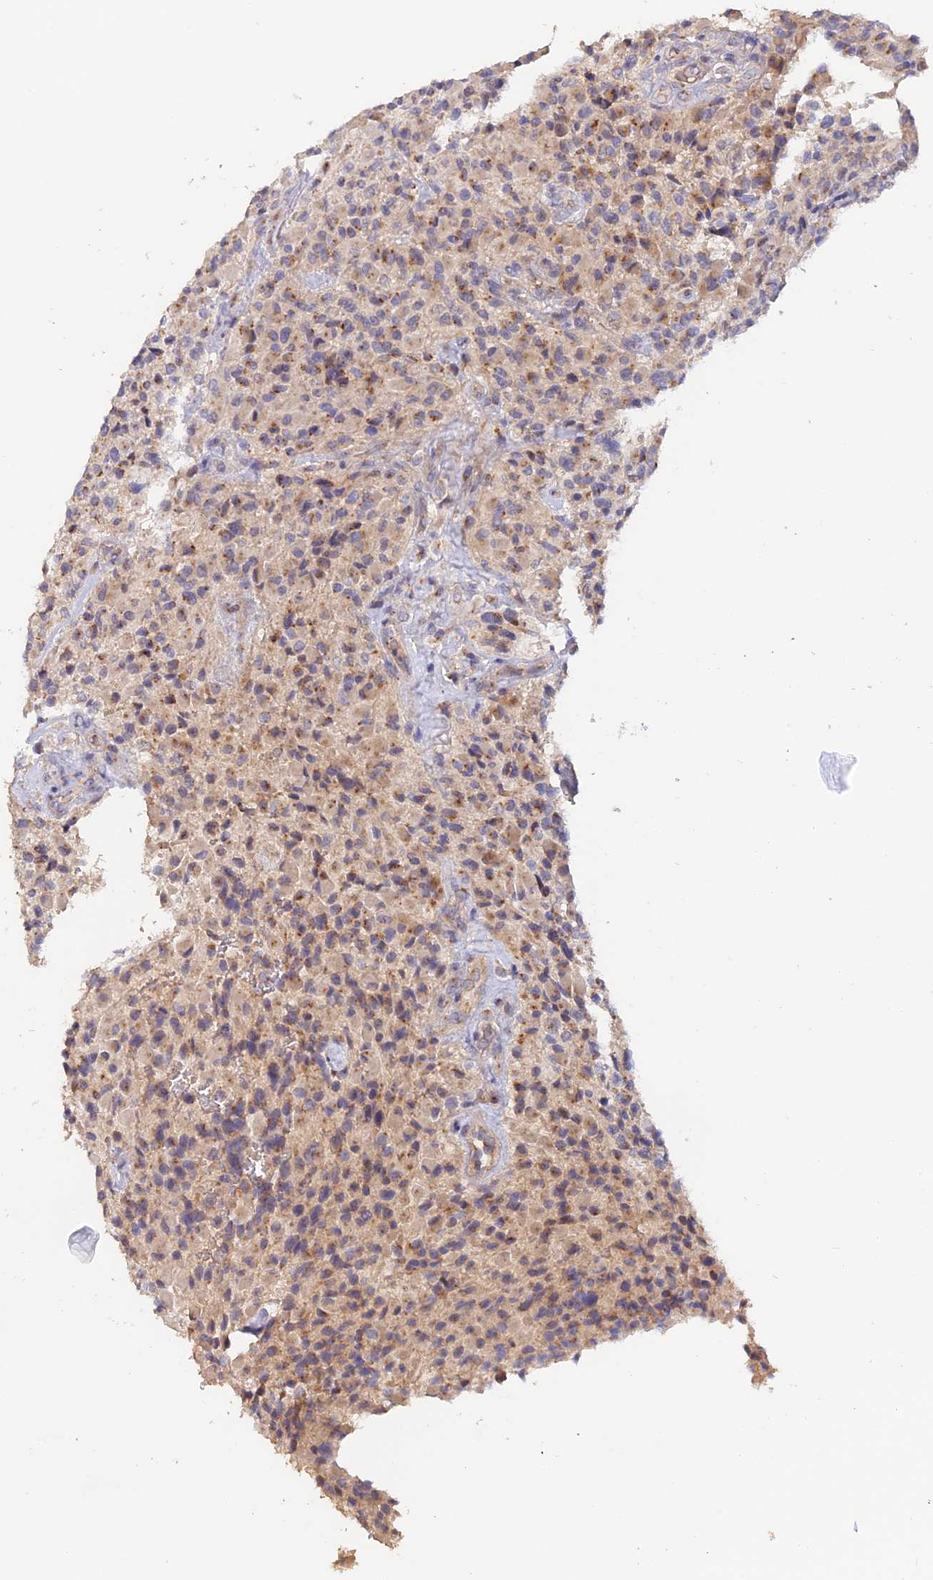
{"staining": {"intensity": "moderate", "quantity": "25%-75%", "location": "cytoplasmic/membranous"}, "tissue": "glioma", "cell_type": "Tumor cells", "image_type": "cancer", "snomed": [{"axis": "morphology", "description": "Glioma, malignant, High grade"}, {"axis": "topography", "description": "Brain"}], "caption": "Glioma stained for a protein exhibits moderate cytoplasmic/membranous positivity in tumor cells.", "gene": "TANGO6", "patient": {"sex": "male", "age": 71}}